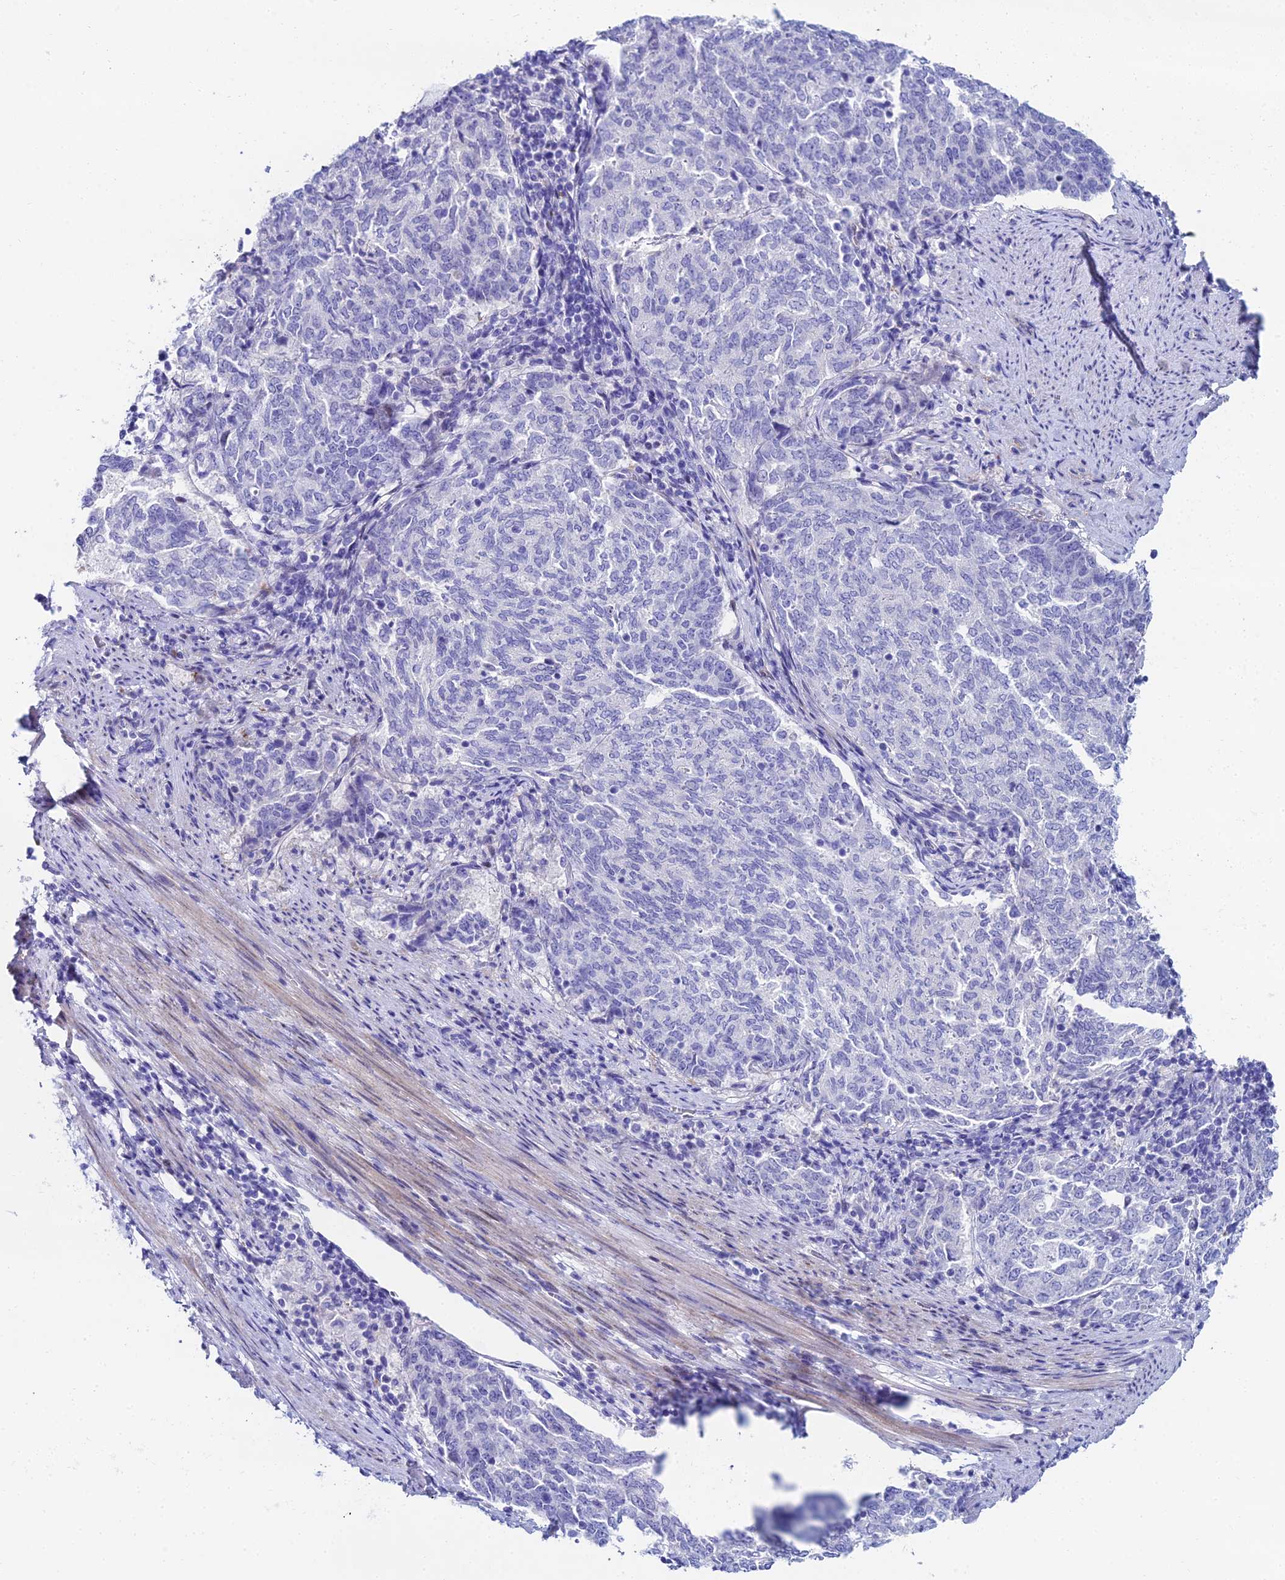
{"staining": {"intensity": "negative", "quantity": "none", "location": "none"}, "tissue": "endometrial cancer", "cell_type": "Tumor cells", "image_type": "cancer", "snomed": [{"axis": "morphology", "description": "Adenocarcinoma, NOS"}, {"axis": "topography", "description": "Endometrium"}], "caption": "High power microscopy photomicrograph of an IHC micrograph of endometrial adenocarcinoma, revealing no significant staining in tumor cells. (DAB immunohistochemistry, high magnification).", "gene": "HSPA1L", "patient": {"sex": "female", "age": 80}}